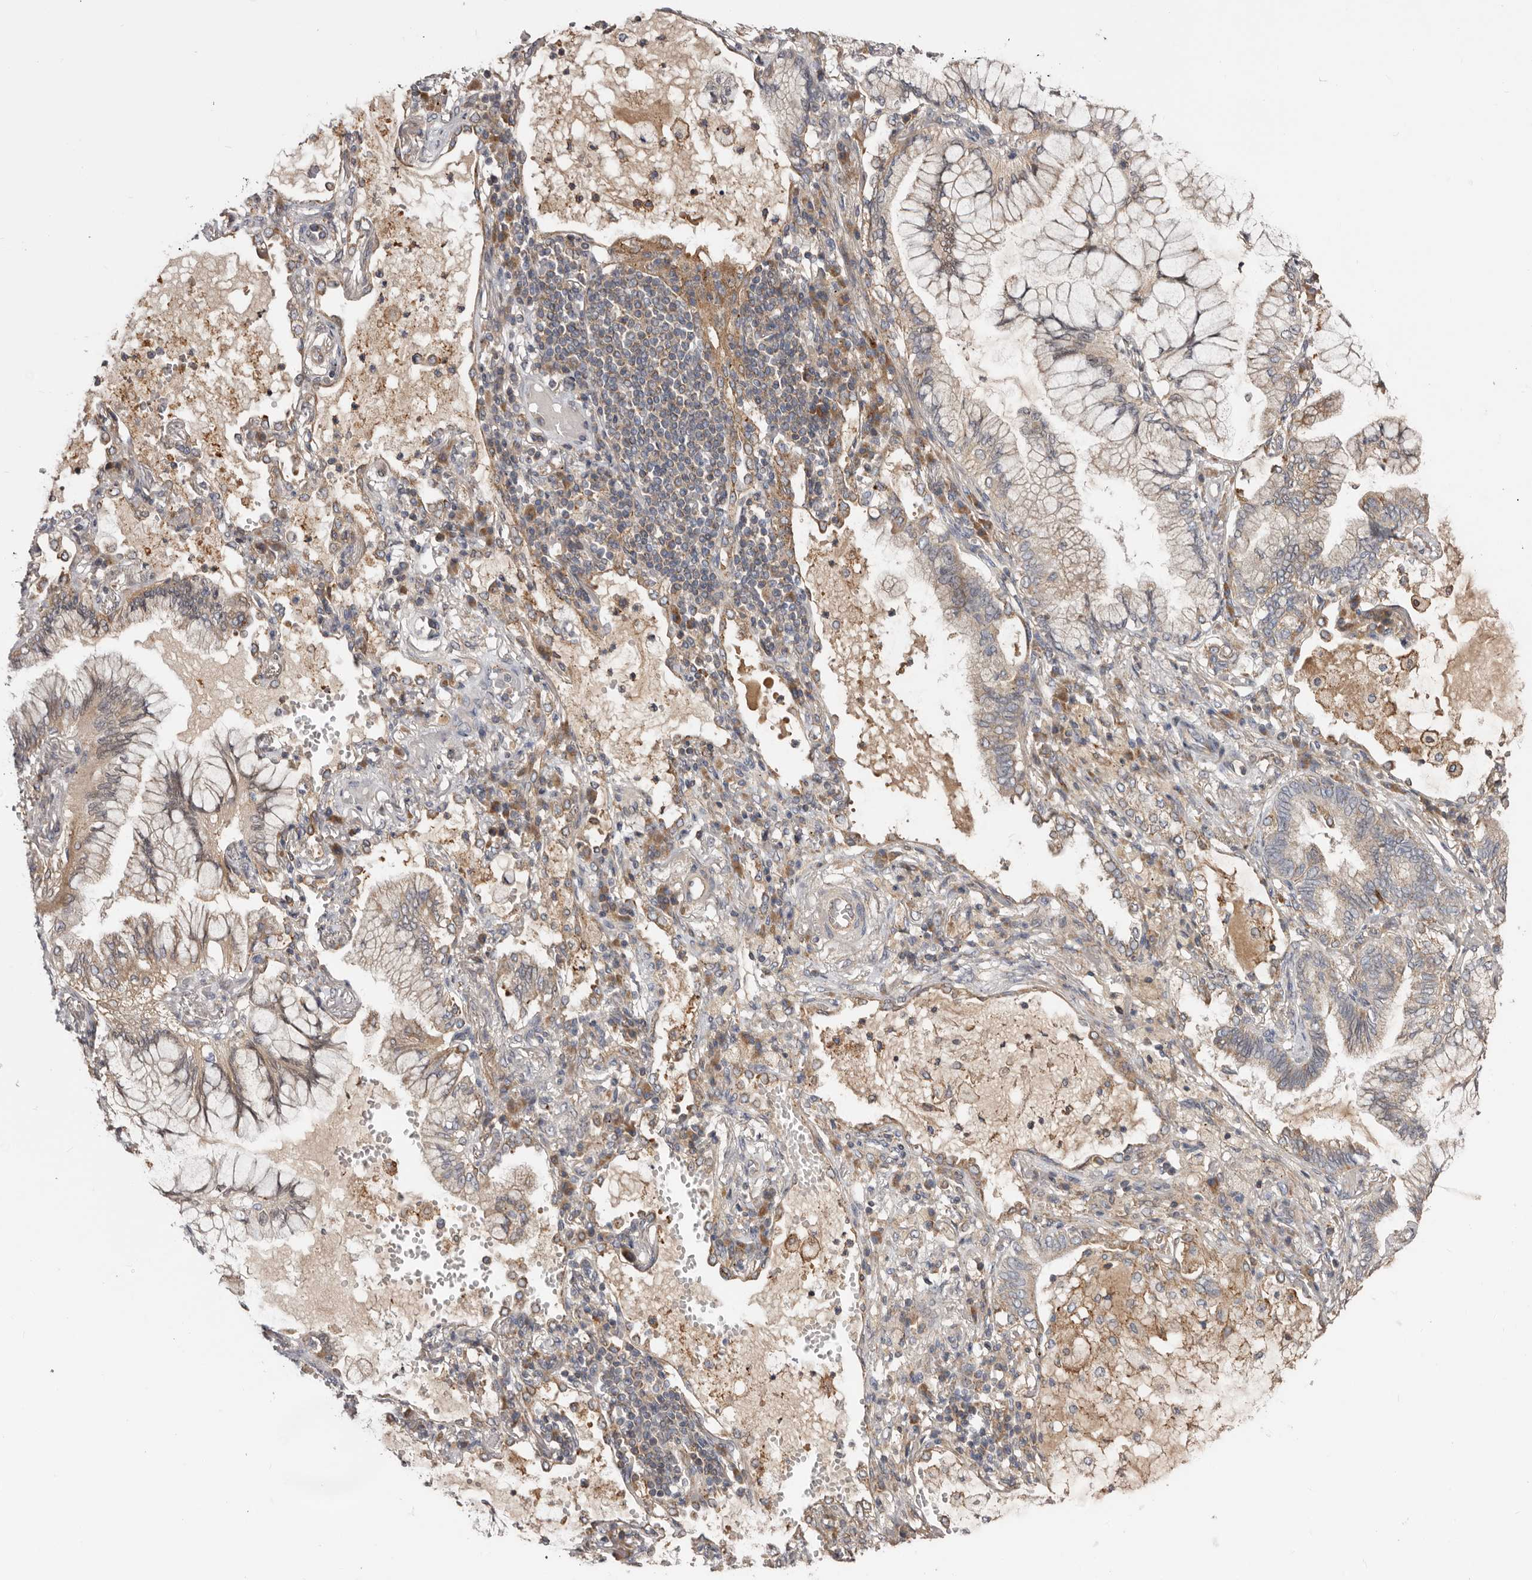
{"staining": {"intensity": "weak", "quantity": ">75%", "location": "cytoplasmic/membranous"}, "tissue": "lung cancer", "cell_type": "Tumor cells", "image_type": "cancer", "snomed": [{"axis": "morphology", "description": "Adenocarcinoma, NOS"}, {"axis": "topography", "description": "Lung"}], "caption": "Immunohistochemistry (IHC) of lung cancer reveals low levels of weak cytoplasmic/membranous positivity in approximately >75% of tumor cells.", "gene": "TMUB1", "patient": {"sex": "female", "age": 70}}